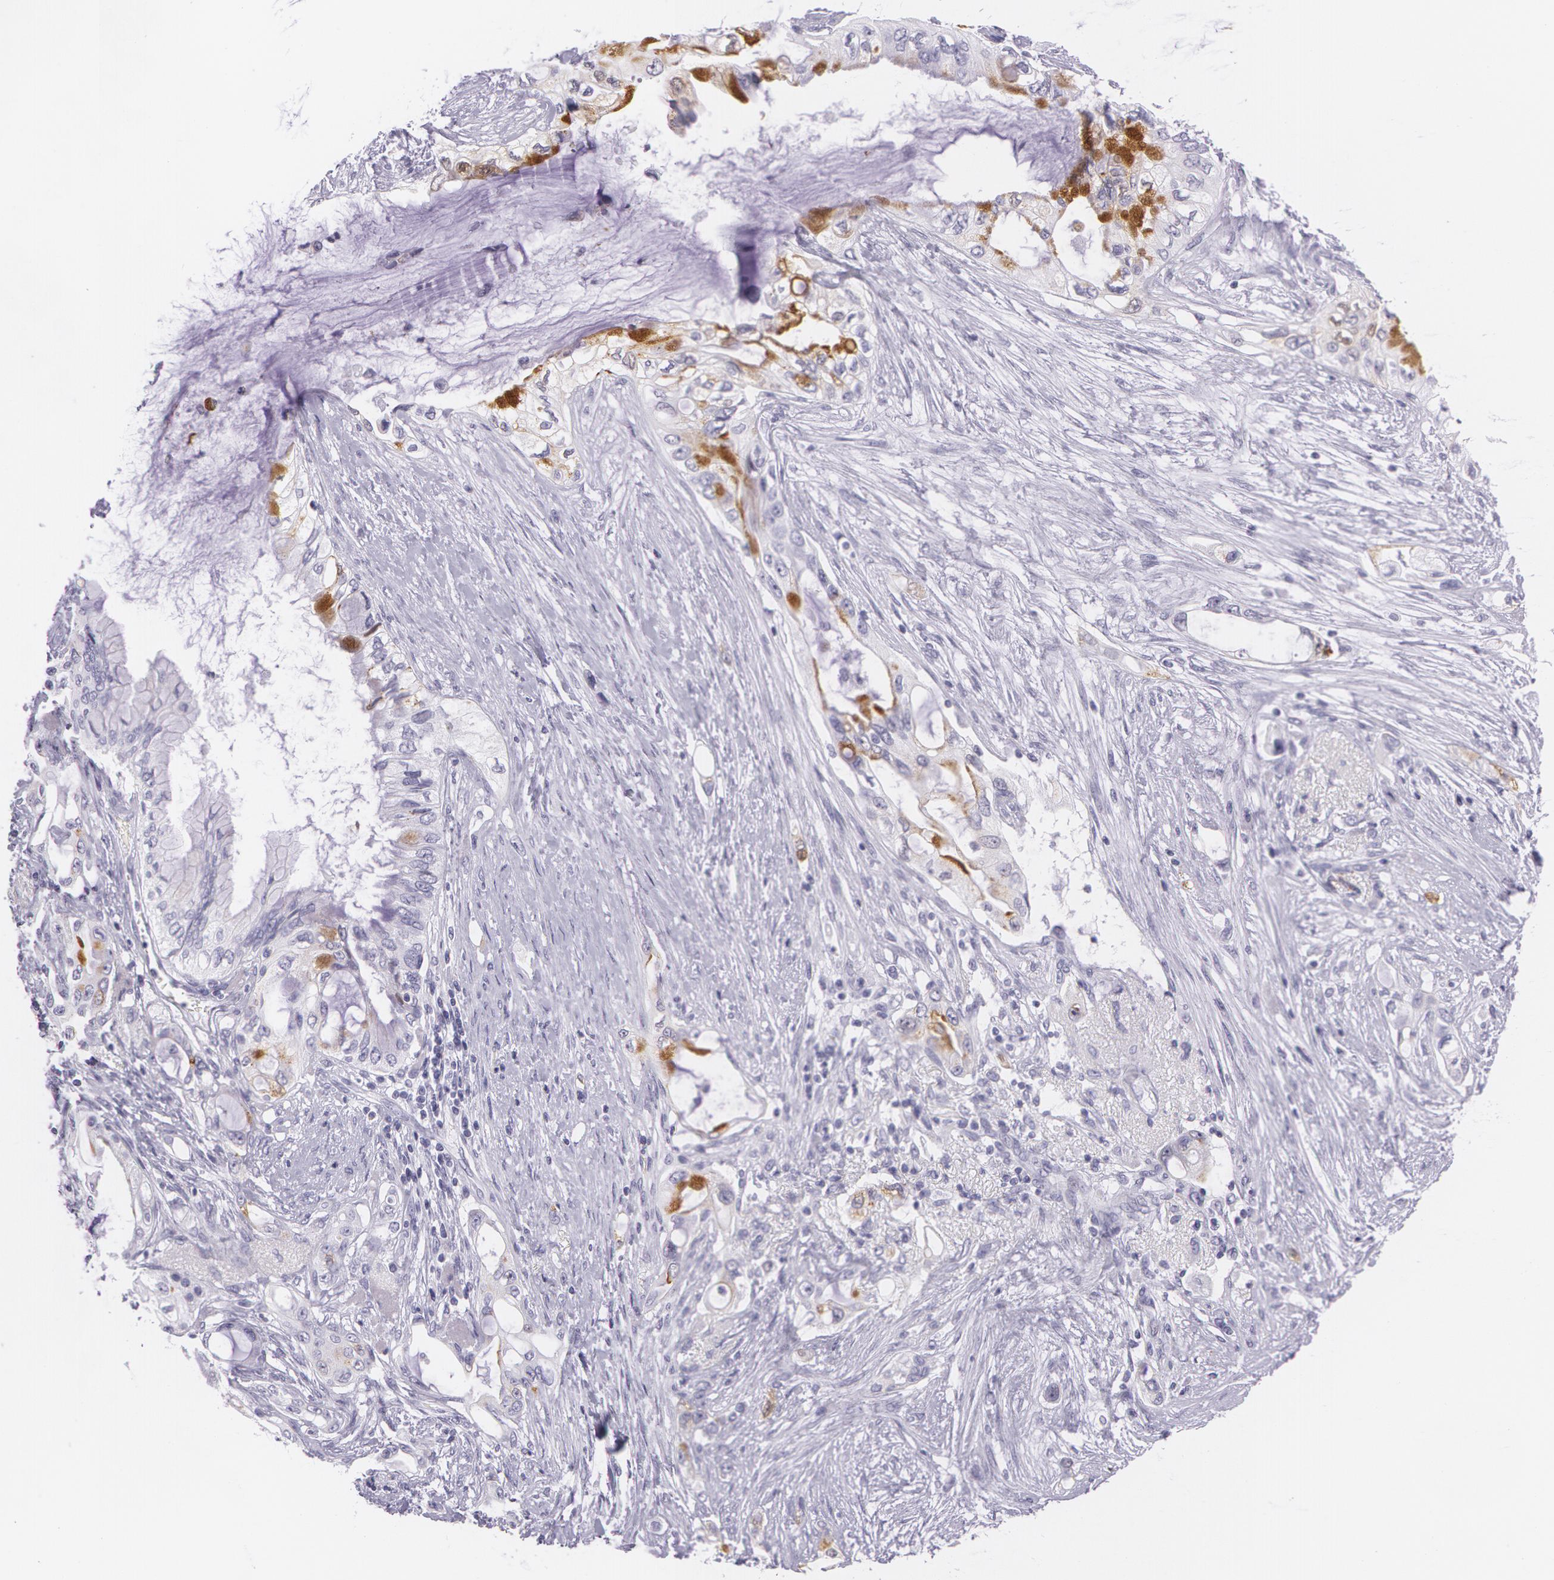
{"staining": {"intensity": "moderate", "quantity": "<25%", "location": "cytoplasmic/membranous"}, "tissue": "pancreatic cancer", "cell_type": "Tumor cells", "image_type": "cancer", "snomed": [{"axis": "morphology", "description": "Adenocarcinoma, NOS"}, {"axis": "topography", "description": "Pancreas"}], "caption": "Tumor cells demonstrate low levels of moderate cytoplasmic/membranous positivity in about <25% of cells in human pancreatic cancer (adenocarcinoma).", "gene": "SNCG", "patient": {"sex": "female", "age": 70}}